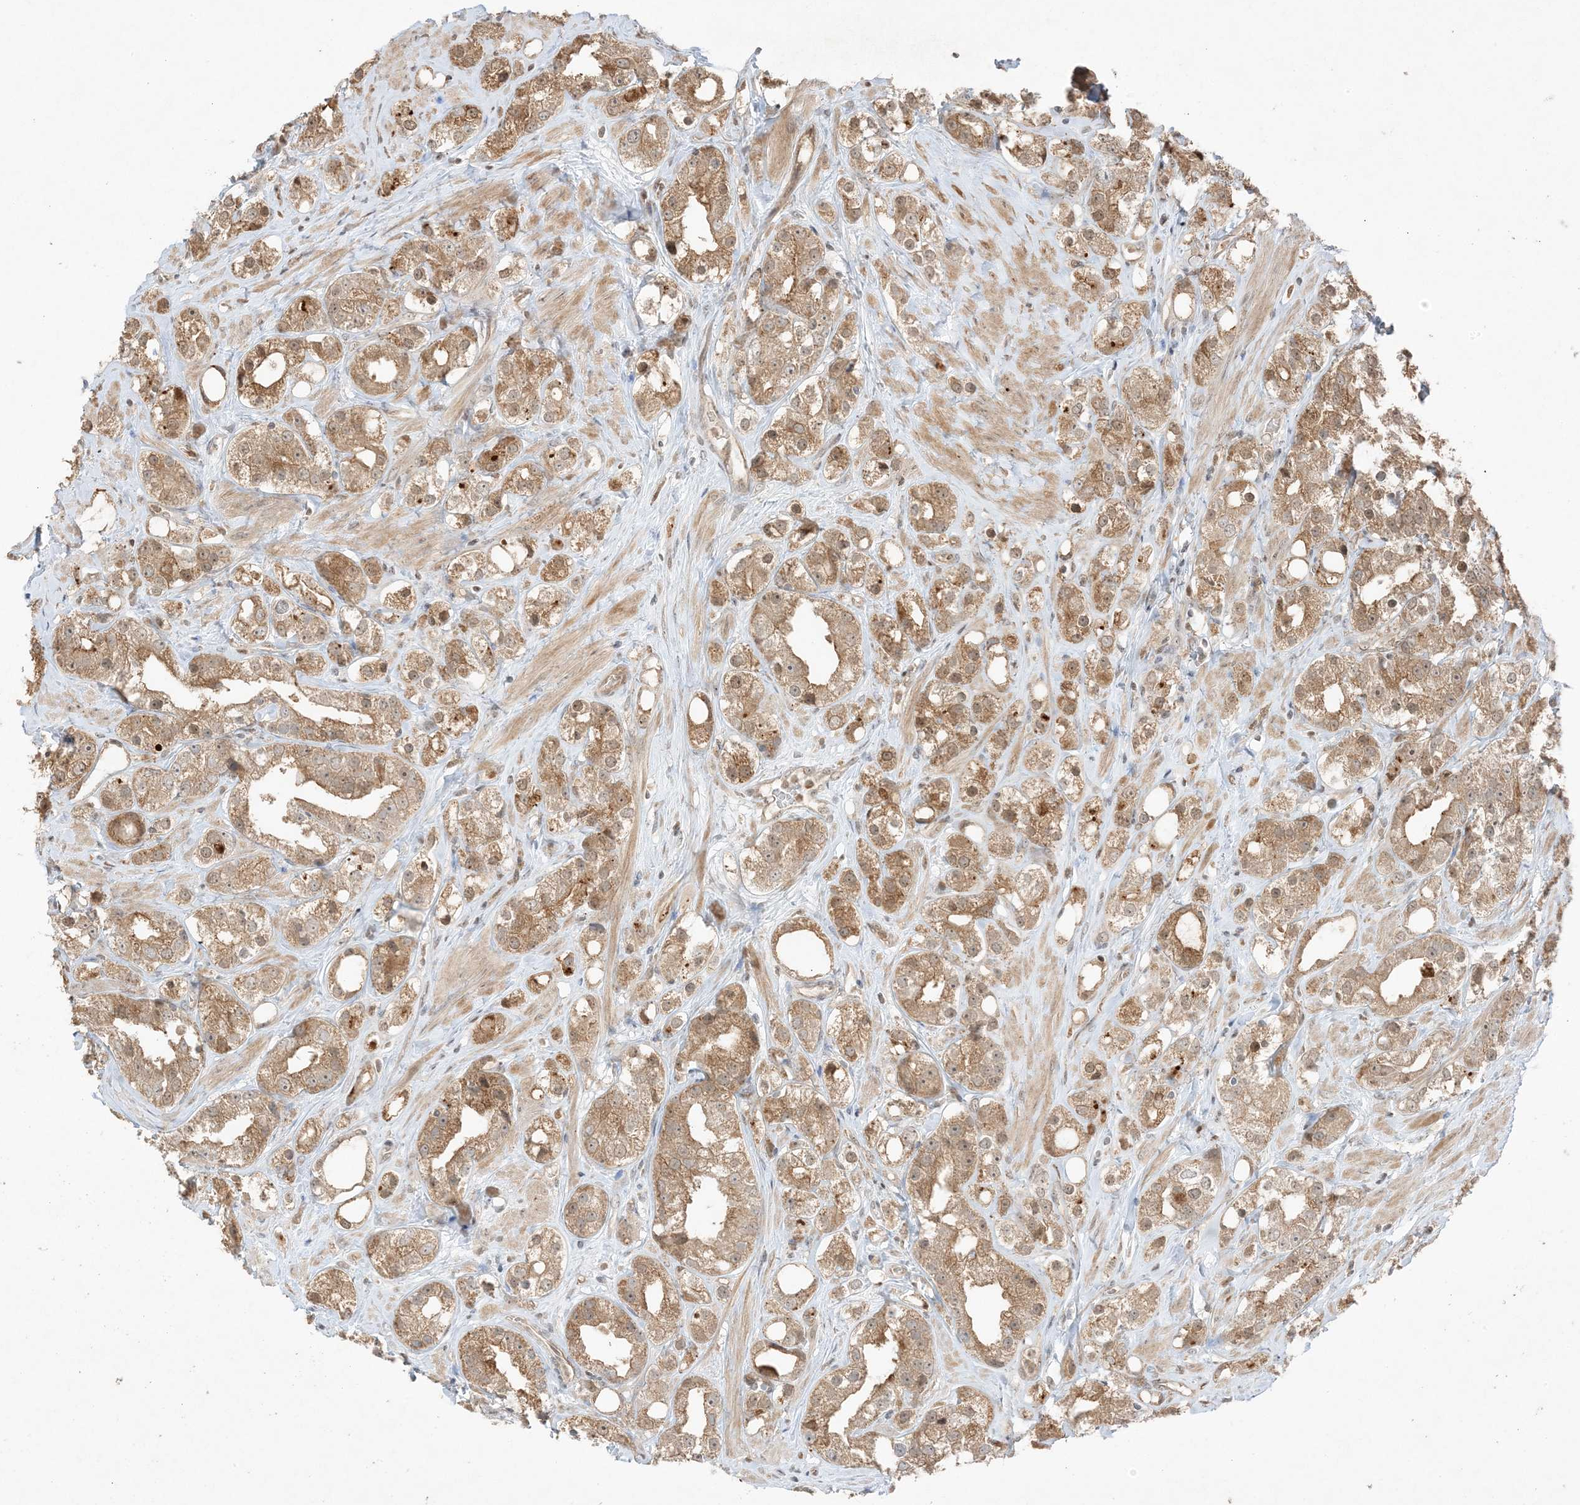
{"staining": {"intensity": "moderate", "quantity": ">75%", "location": "cytoplasmic/membranous"}, "tissue": "prostate cancer", "cell_type": "Tumor cells", "image_type": "cancer", "snomed": [{"axis": "morphology", "description": "Adenocarcinoma, NOS"}, {"axis": "topography", "description": "Prostate"}], "caption": "Immunohistochemical staining of prostate cancer exhibits medium levels of moderate cytoplasmic/membranous protein staining in approximately >75% of tumor cells. (DAB IHC, brown staining for protein, blue staining for nuclei).", "gene": "ZBTB41", "patient": {"sex": "male", "age": 79}}